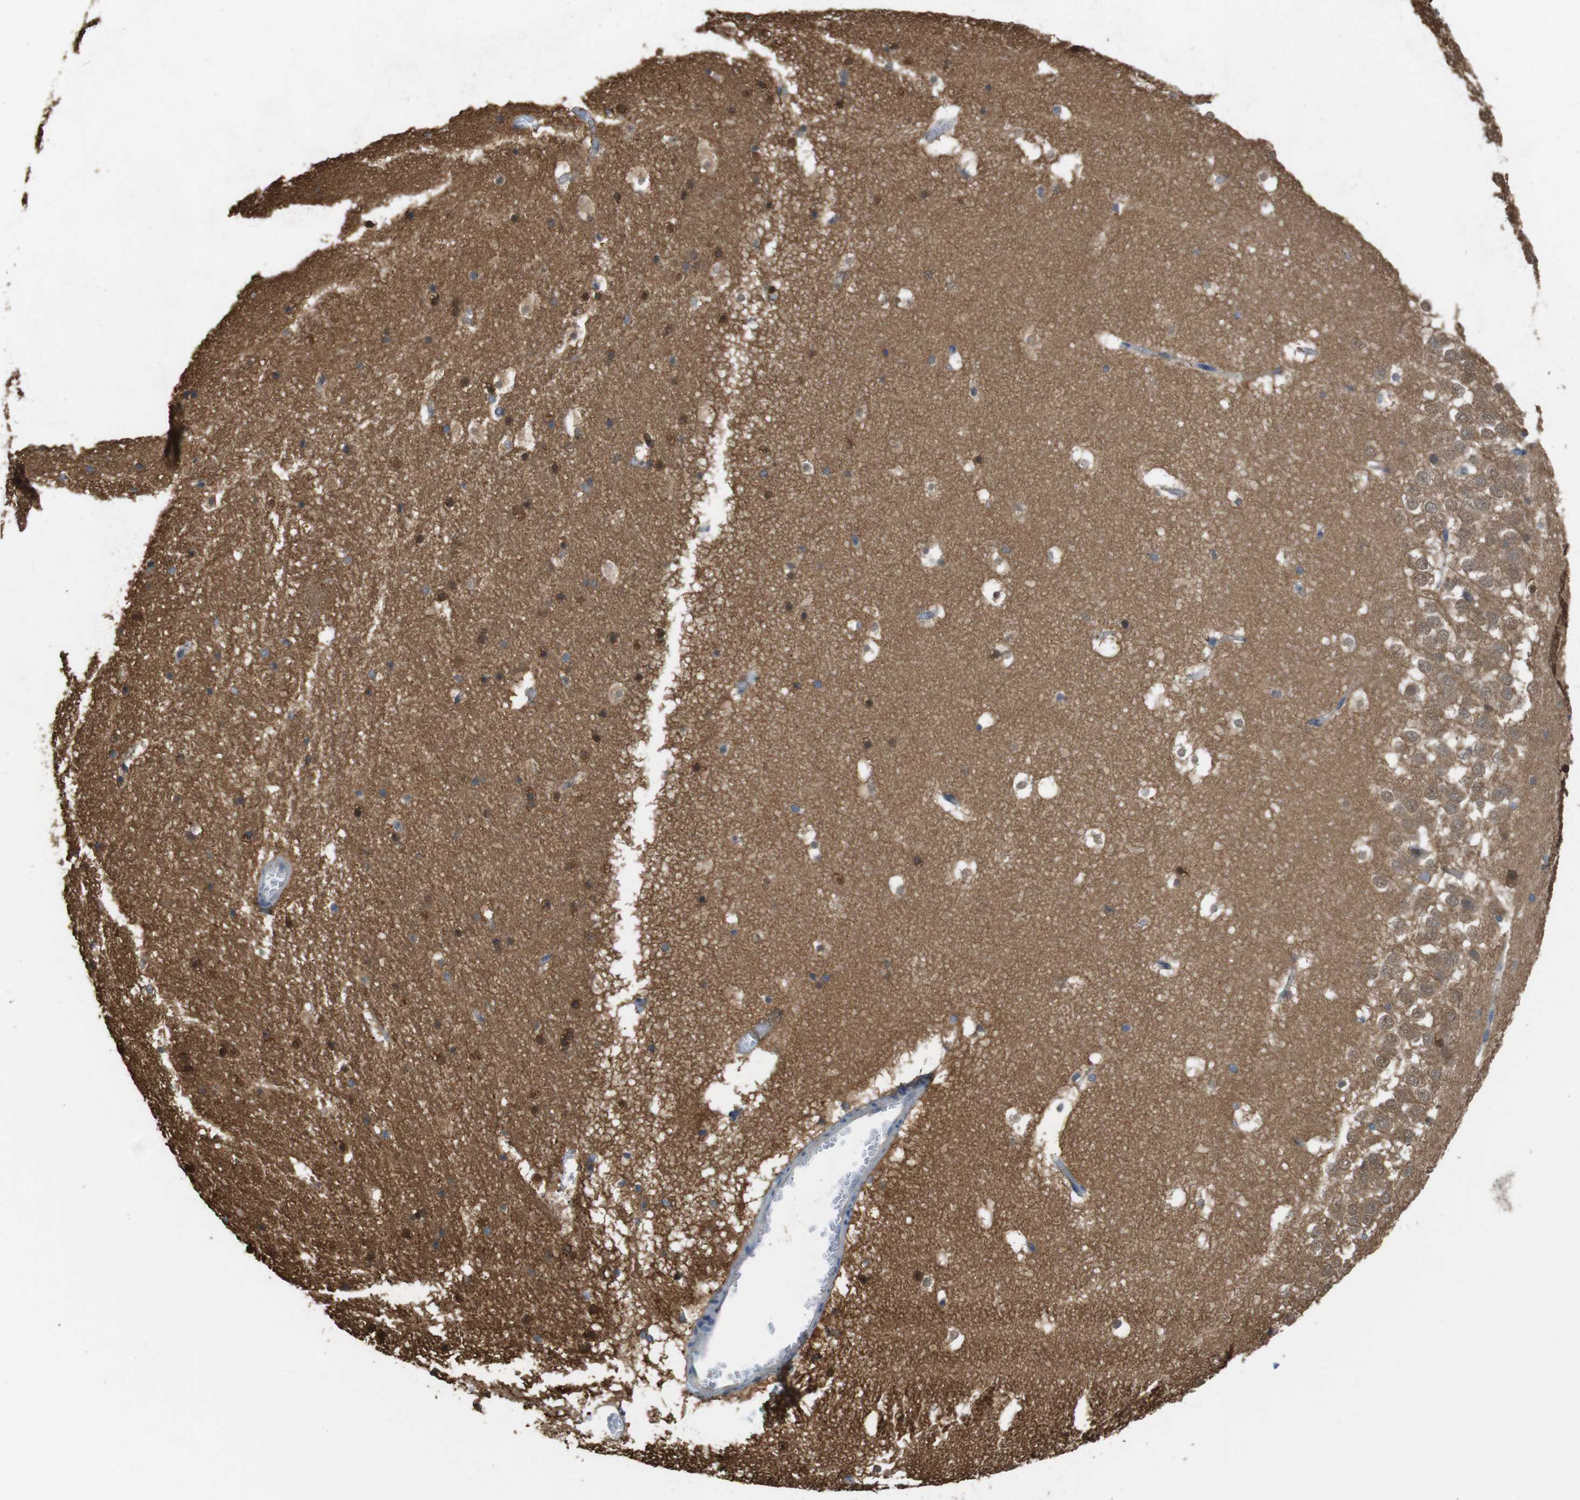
{"staining": {"intensity": "strong", "quantity": "25%-75%", "location": "cytoplasmic/membranous"}, "tissue": "hippocampus", "cell_type": "Glial cells", "image_type": "normal", "snomed": [{"axis": "morphology", "description": "Normal tissue, NOS"}, {"axis": "topography", "description": "Hippocampus"}], "caption": "Brown immunohistochemical staining in unremarkable human hippocampus reveals strong cytoplasmic/membranous positivity in about 25%-75% of glial cells.", "gene": "PCDH10", "patient": {"sex": "male", "age": 45}}